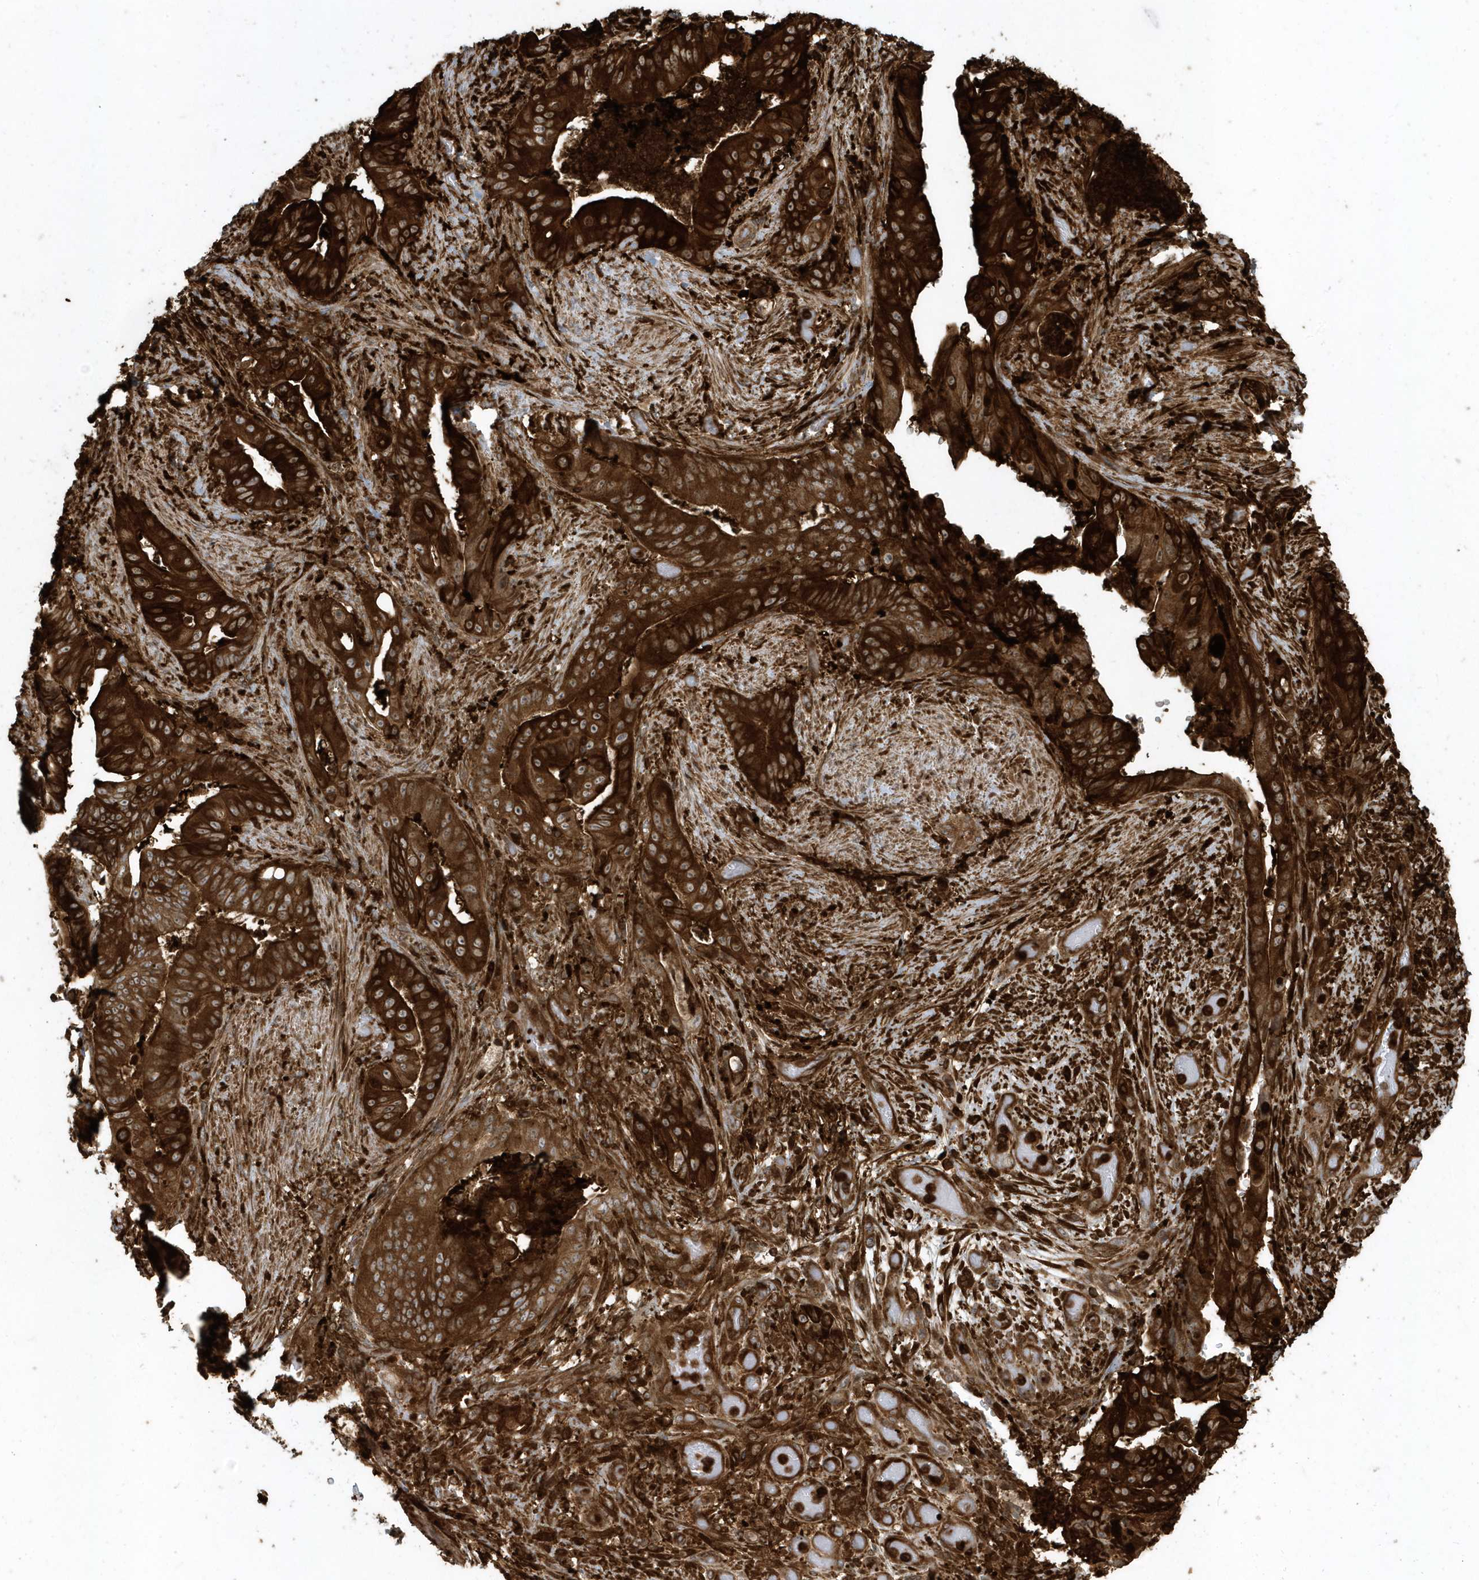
{"staining": {"intensity": "strong", "quantity": ">75%", "location": "cytoplasmic/membranous"}, "tissue": "stomach cancer", "cell_type": "Tumor cells", "image_type": "cancer", "snomed": [{"axis": "morphology", "description": "Adenocarcinoma, NOS"}, {"axis": "topography", "description": "Stomach"}], "caption": "Protein staining of stomach cancer (adenocarcinoma) tissue shows strong cytoplasmic/membranous expression in approximately >75% of tumor cells.", "gene": "CLCN6", "patient": {"sex": "female", "age": 73}}